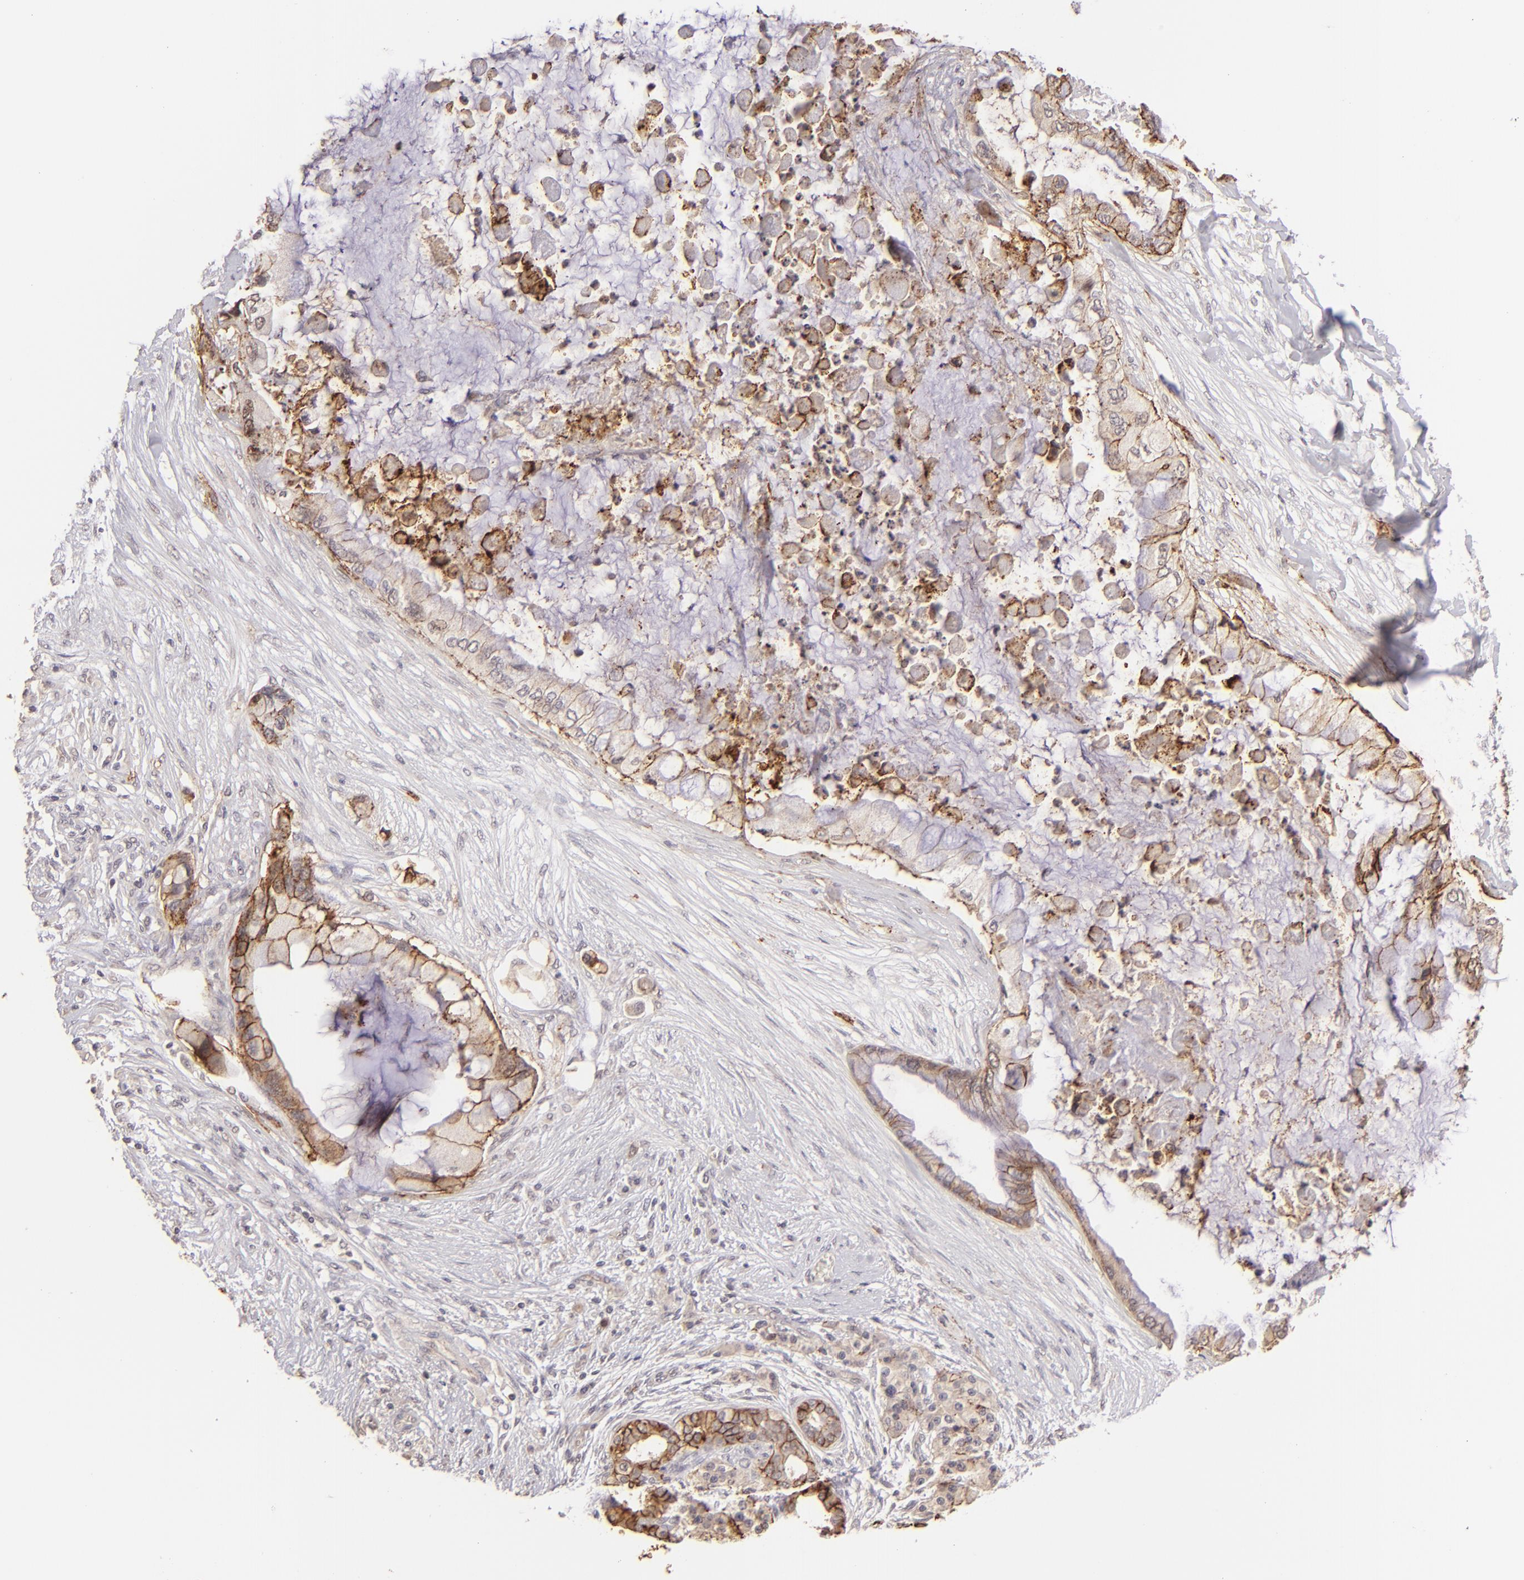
{"staining": {"intensity": "moderate", "quantity": "25%-75%", "location": "cytoplasmic/membranous"}, "tissue": "pancreatic cancer", "cell_type": "Tumor cells", "image_type": "cancer", "snomed": [{"axis": "morphology", "description": "Adenocarcinoma, NOS"}, {"axis": "topography", "description": "Pancreas"}], "caption": "Approximately 25%-75% of tumor cells in human pancreatic cancer (adenocarcinoma) display moderate cytoplasmic/membranous protein positivity as visualized by brown immunohistochemical staining.", "gene": "CLDN1", "patient": {"sex": "female", "age": 59}}